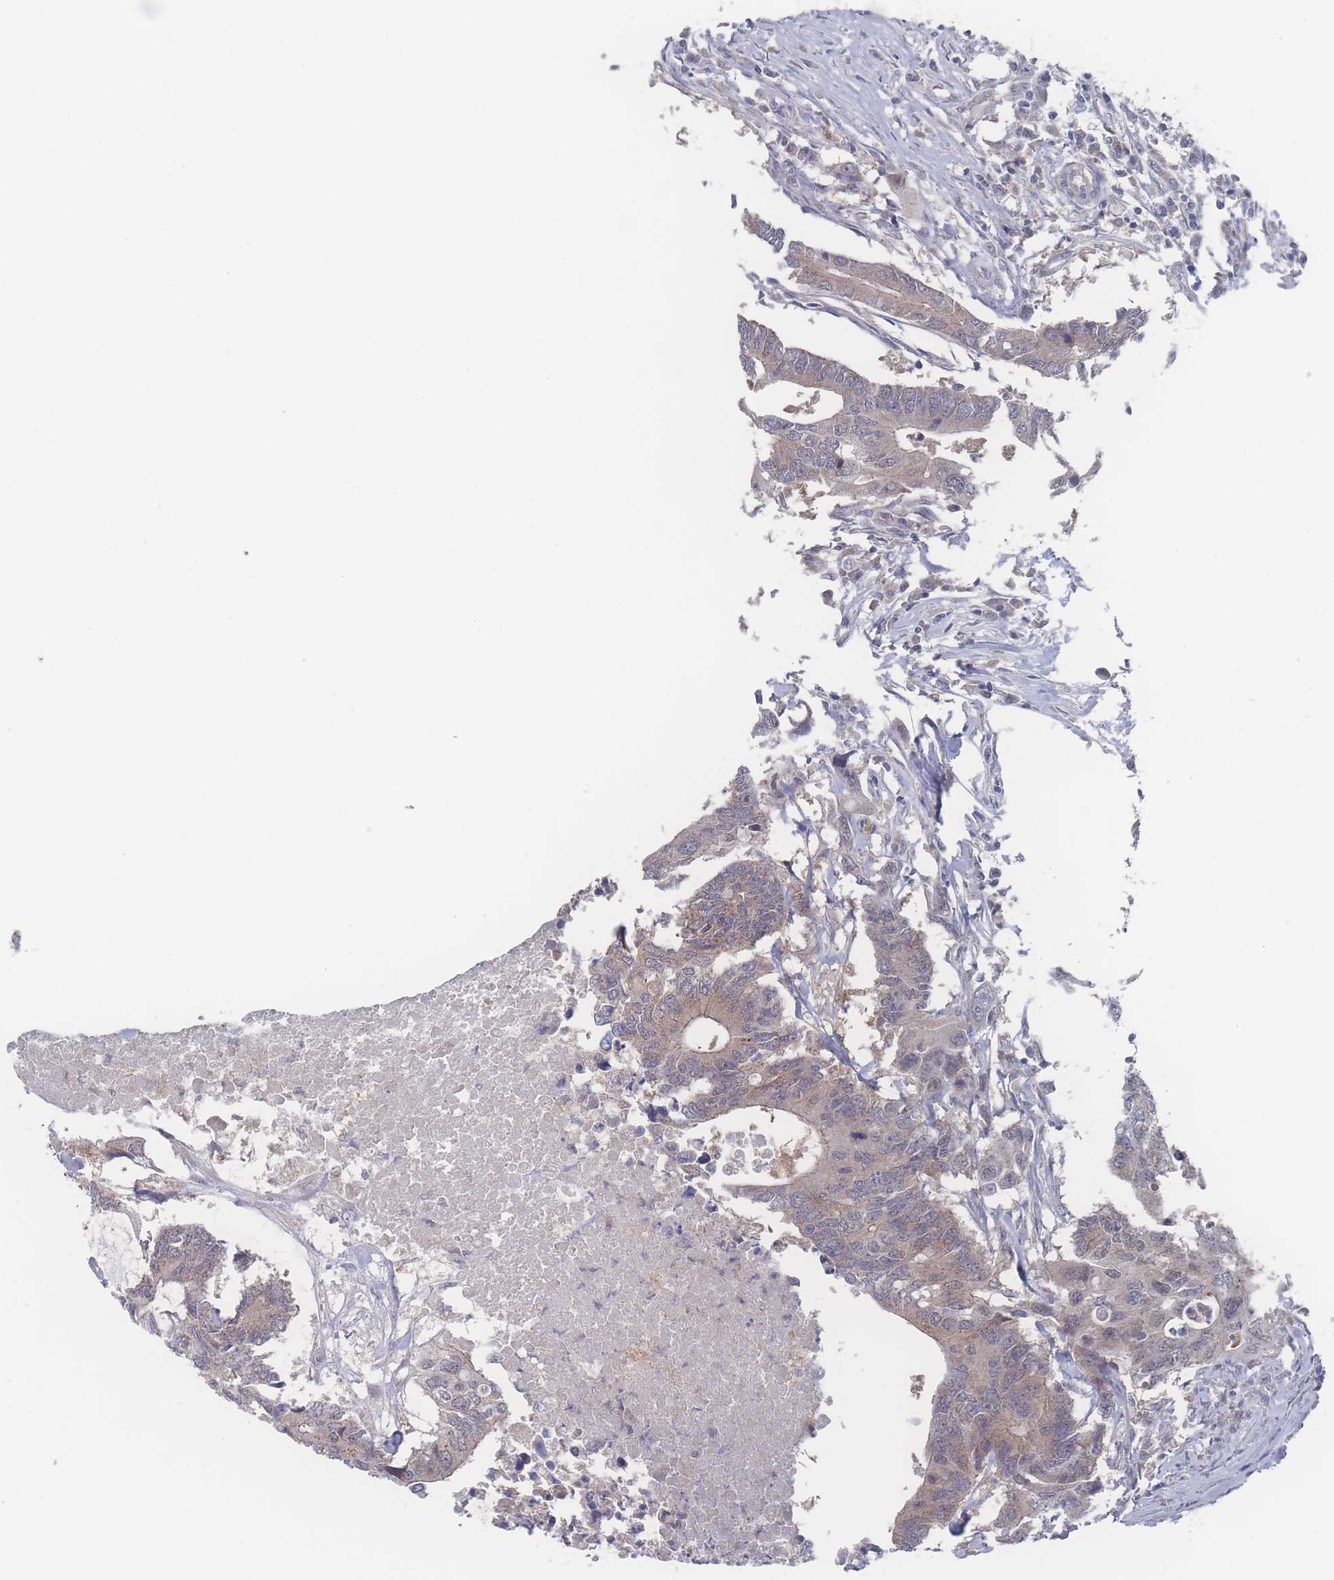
{"staining": {"intensity": "weak", "quantity": "<25%", "location": "cytoplasmic/membranous"}, "tissue": "colorectal cancer", "cell_type": "Tumor cells", "image_type": "cancer", "snomed": [{"axis": "morphology", "description": "Adenocarcinoma, NOS"}, {"axis": "topography", "description": "Colon"}], "caption": "Colorectal adenocarcinoma stained for a protein using immunohistochemistry (IHC) displays no expression tumor cells.", "gene": "NBEAL1", "patient": {"sex": "male", "age": 71}}